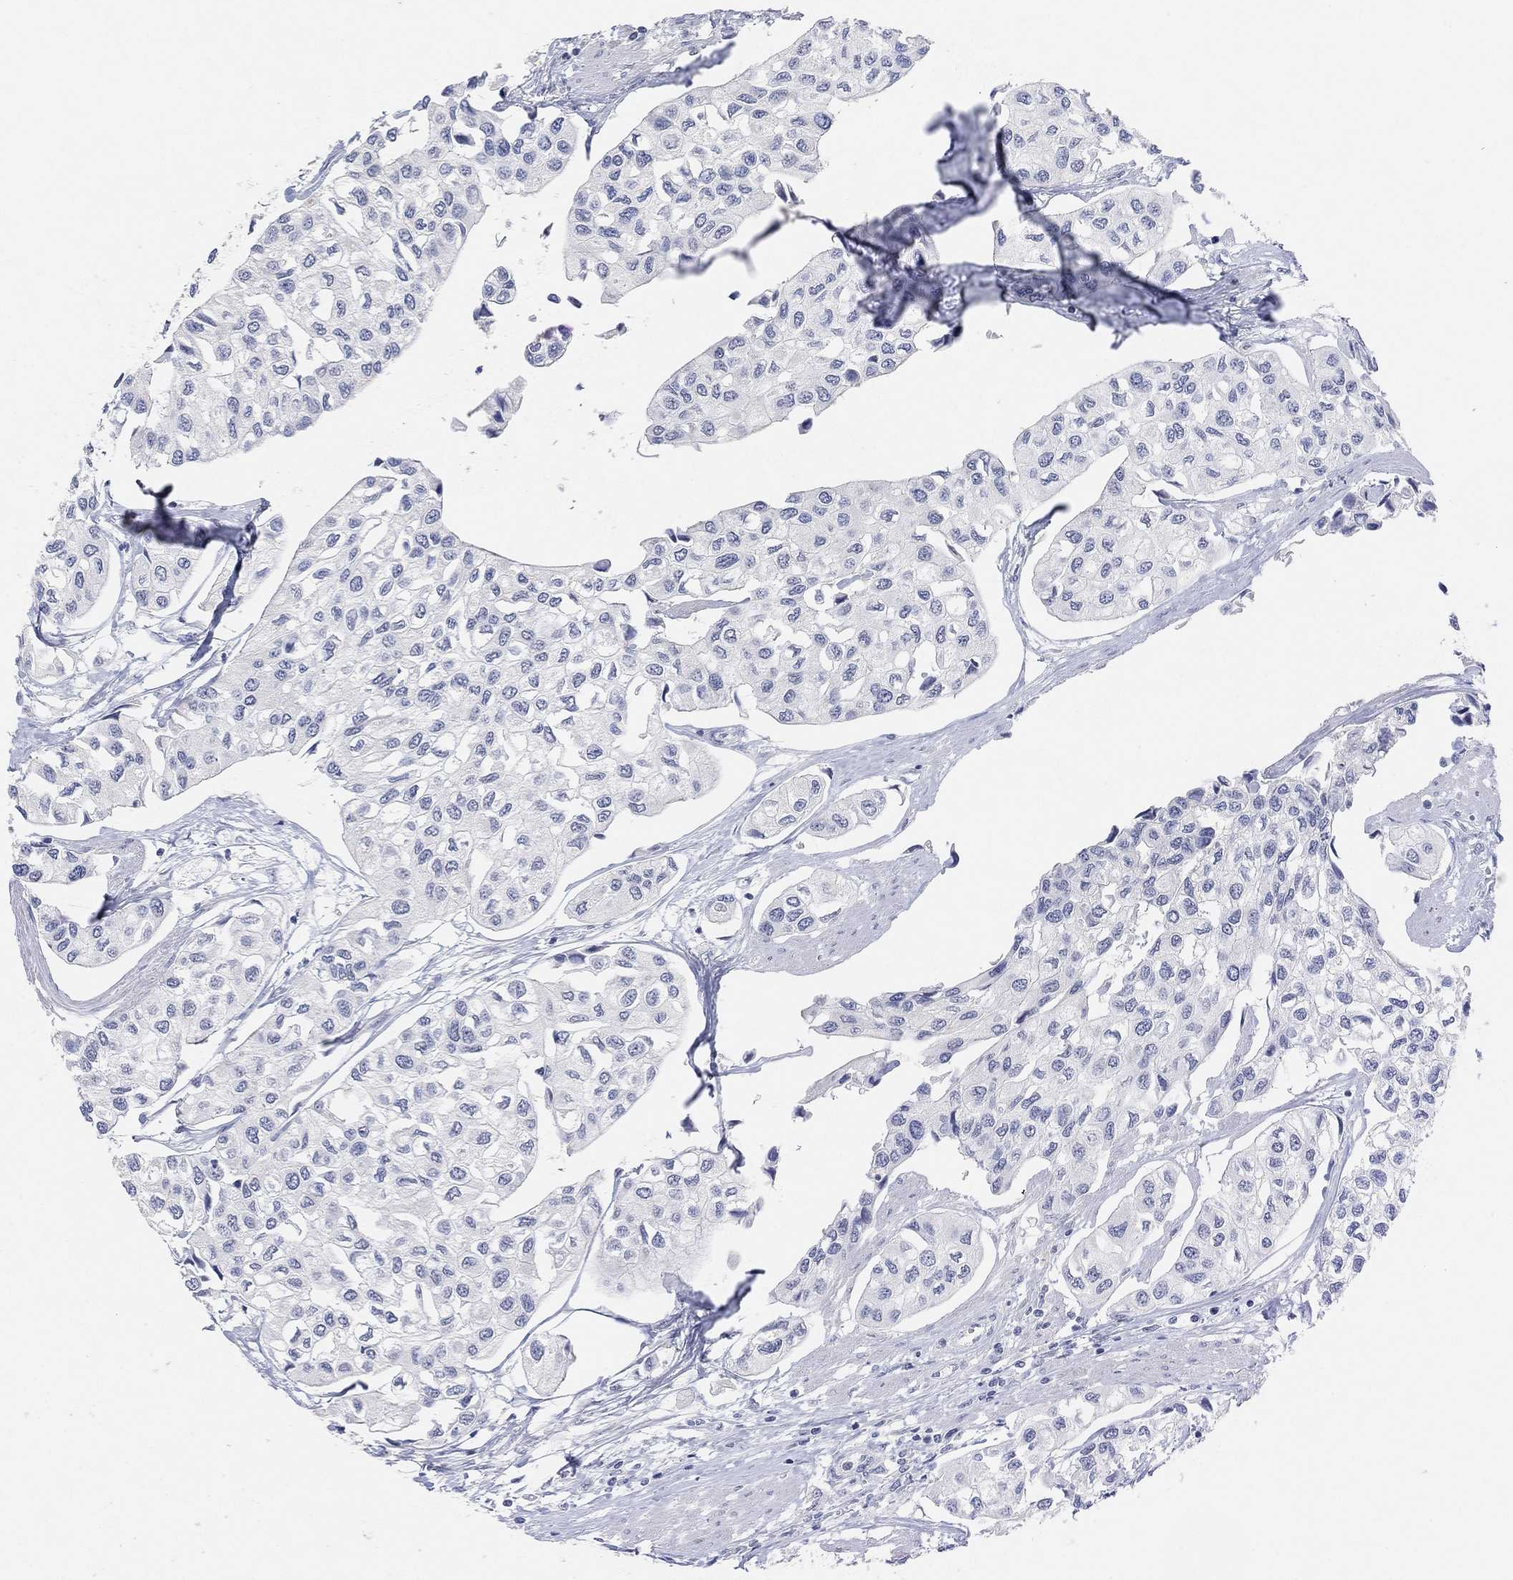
{"staining": {"intensity": "negative", "quantity": "none", "location": "none"}, "tissue": "urothelial cancer", "cell_type": "Tumor cells", "image_type": "cancer", "snomed": [{"axis": "morphology", "description": "Urothelial carcinoma, High grade"}, {"axis": "topography", "description": "Urinary bladder"}], "caption": "This histopathology image is of urothelial cancer stained with immunohistochemistry to label a protein in brown with the nuclei are counter-stained blue. There is no expression in tumor cells.", "gene": "VAT1L", "patient": {"sex": "male", "age": 73}}